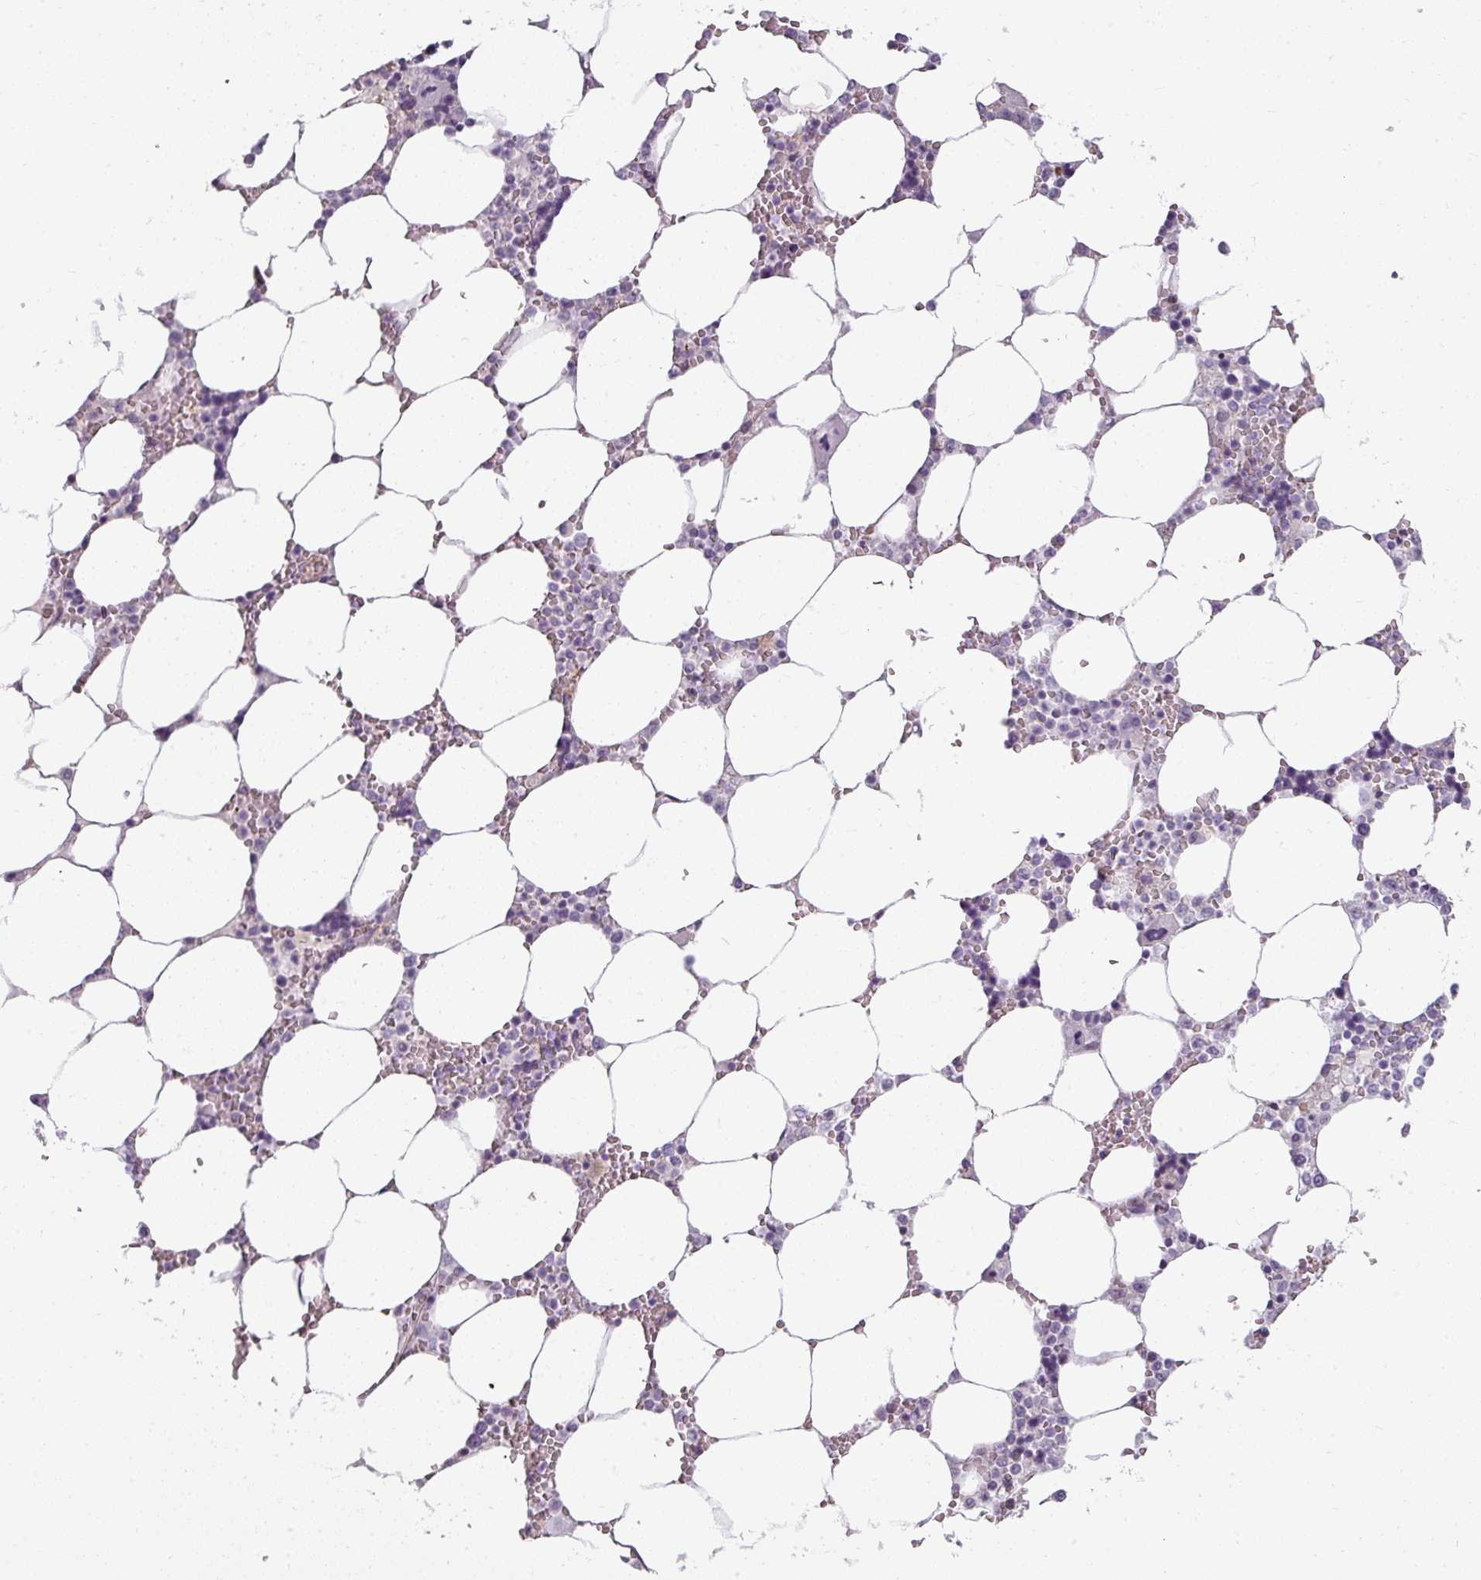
{"staining": {"intensity": "negative", "quantity": "none", "location": "none"}, "tissue": "bone marrow", "cell_type": "Hematopoietic cells", "image_type": "normal", "snomed": [{"axis": "morphology", "description": "Normal tissue, NOS"}, {"axis": "topography", "description": "Bone marrow"}], "caption": "Immunohistochemistry of normal human bone marrow exhibits no positivity in hematopoietic cells.", "gene": "ASB1", "patient": {"sex": "male", "age": 64}}